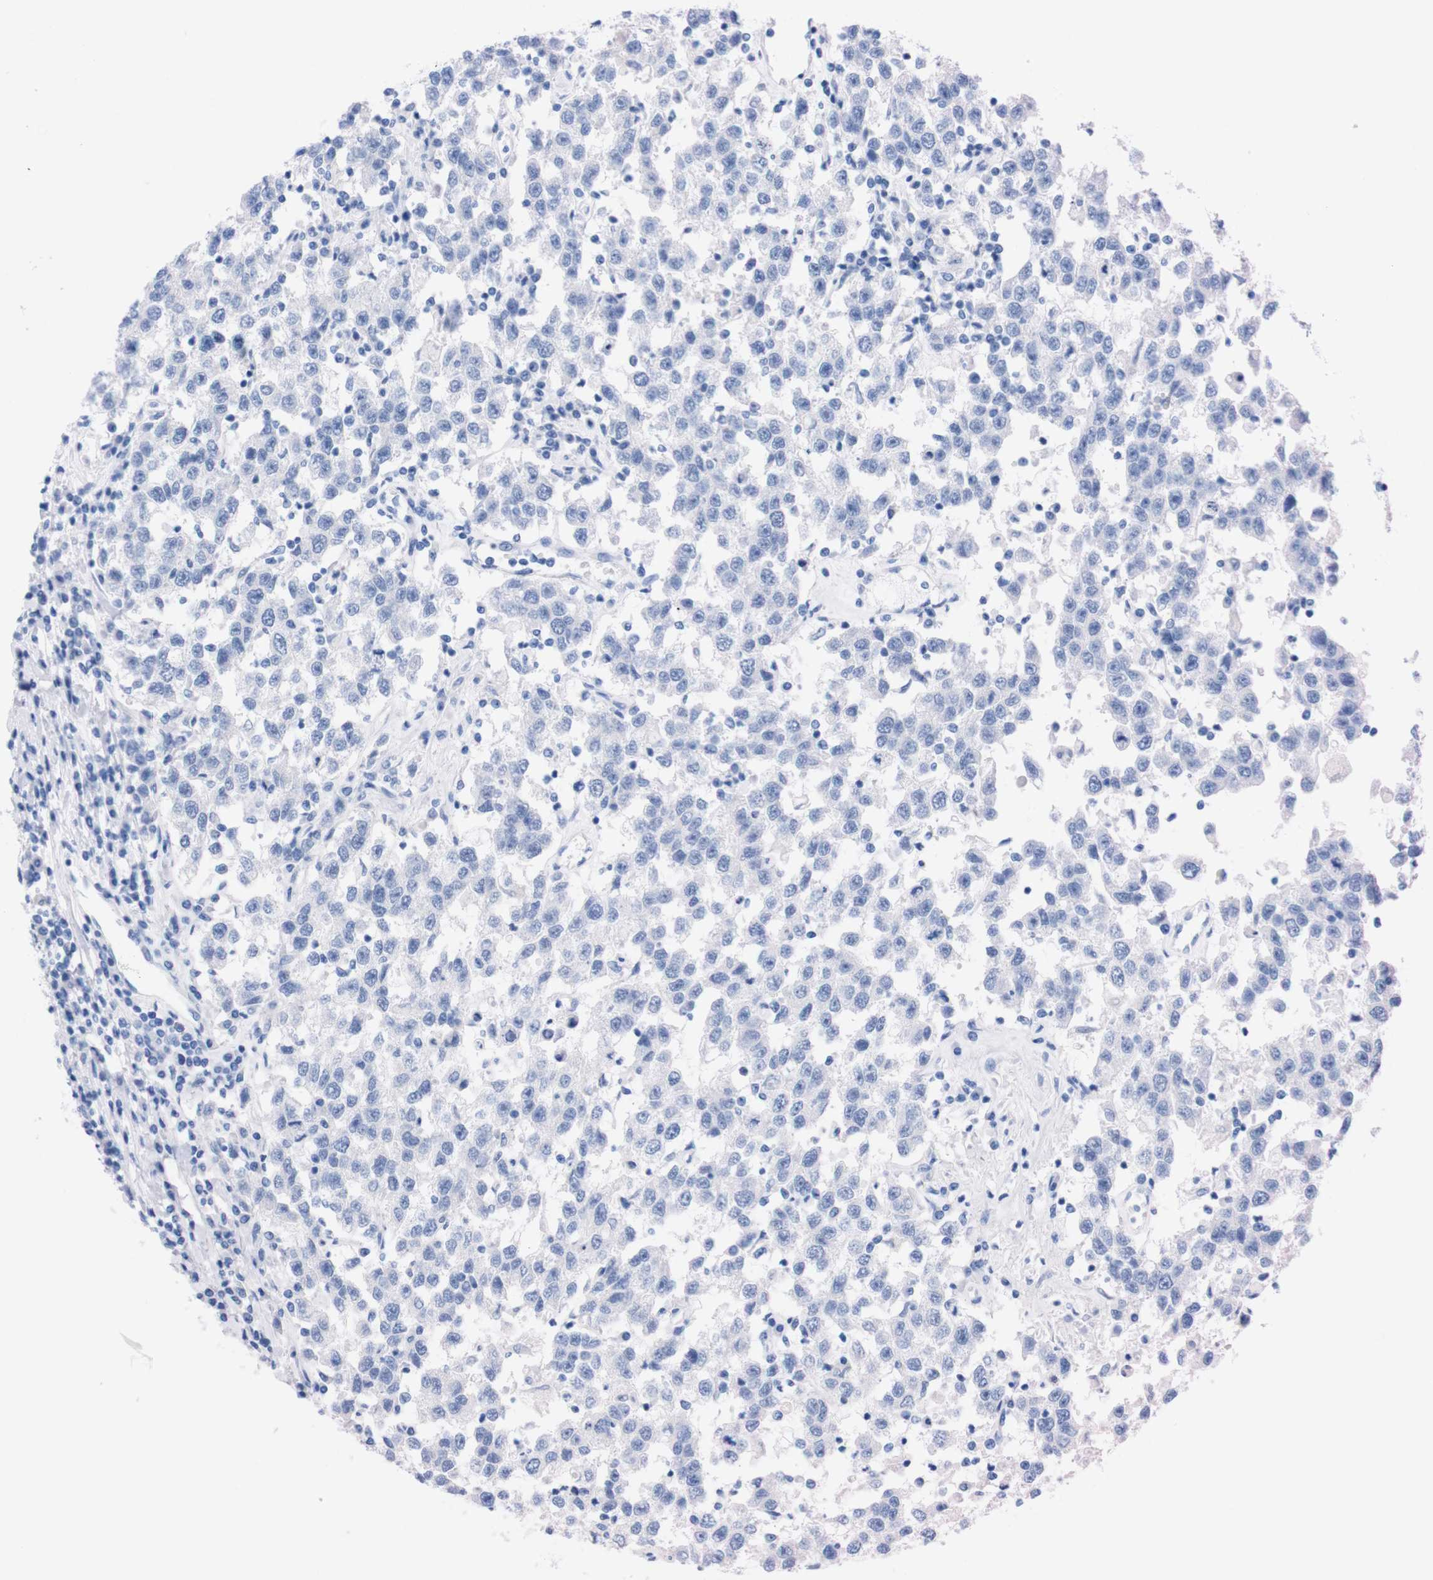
{"staining": {"intensity": "negative", "quantity": "none", "location": "none"}, "tissue": "testis cancer", "cell_type": "Tumor cells", "image_type": "cancer", "snomed": [{"axis": "morphology", "description": "Seminoma, NOS"}, {"axis": "topography", "description": "Testis"}], "caption": "Human testis cancer (seminoma) stained for a protein using IHC demonstrates no expression in tumor cells.", "gene": "P2RY12", "patient": {"sex": "male", "age": 41}}